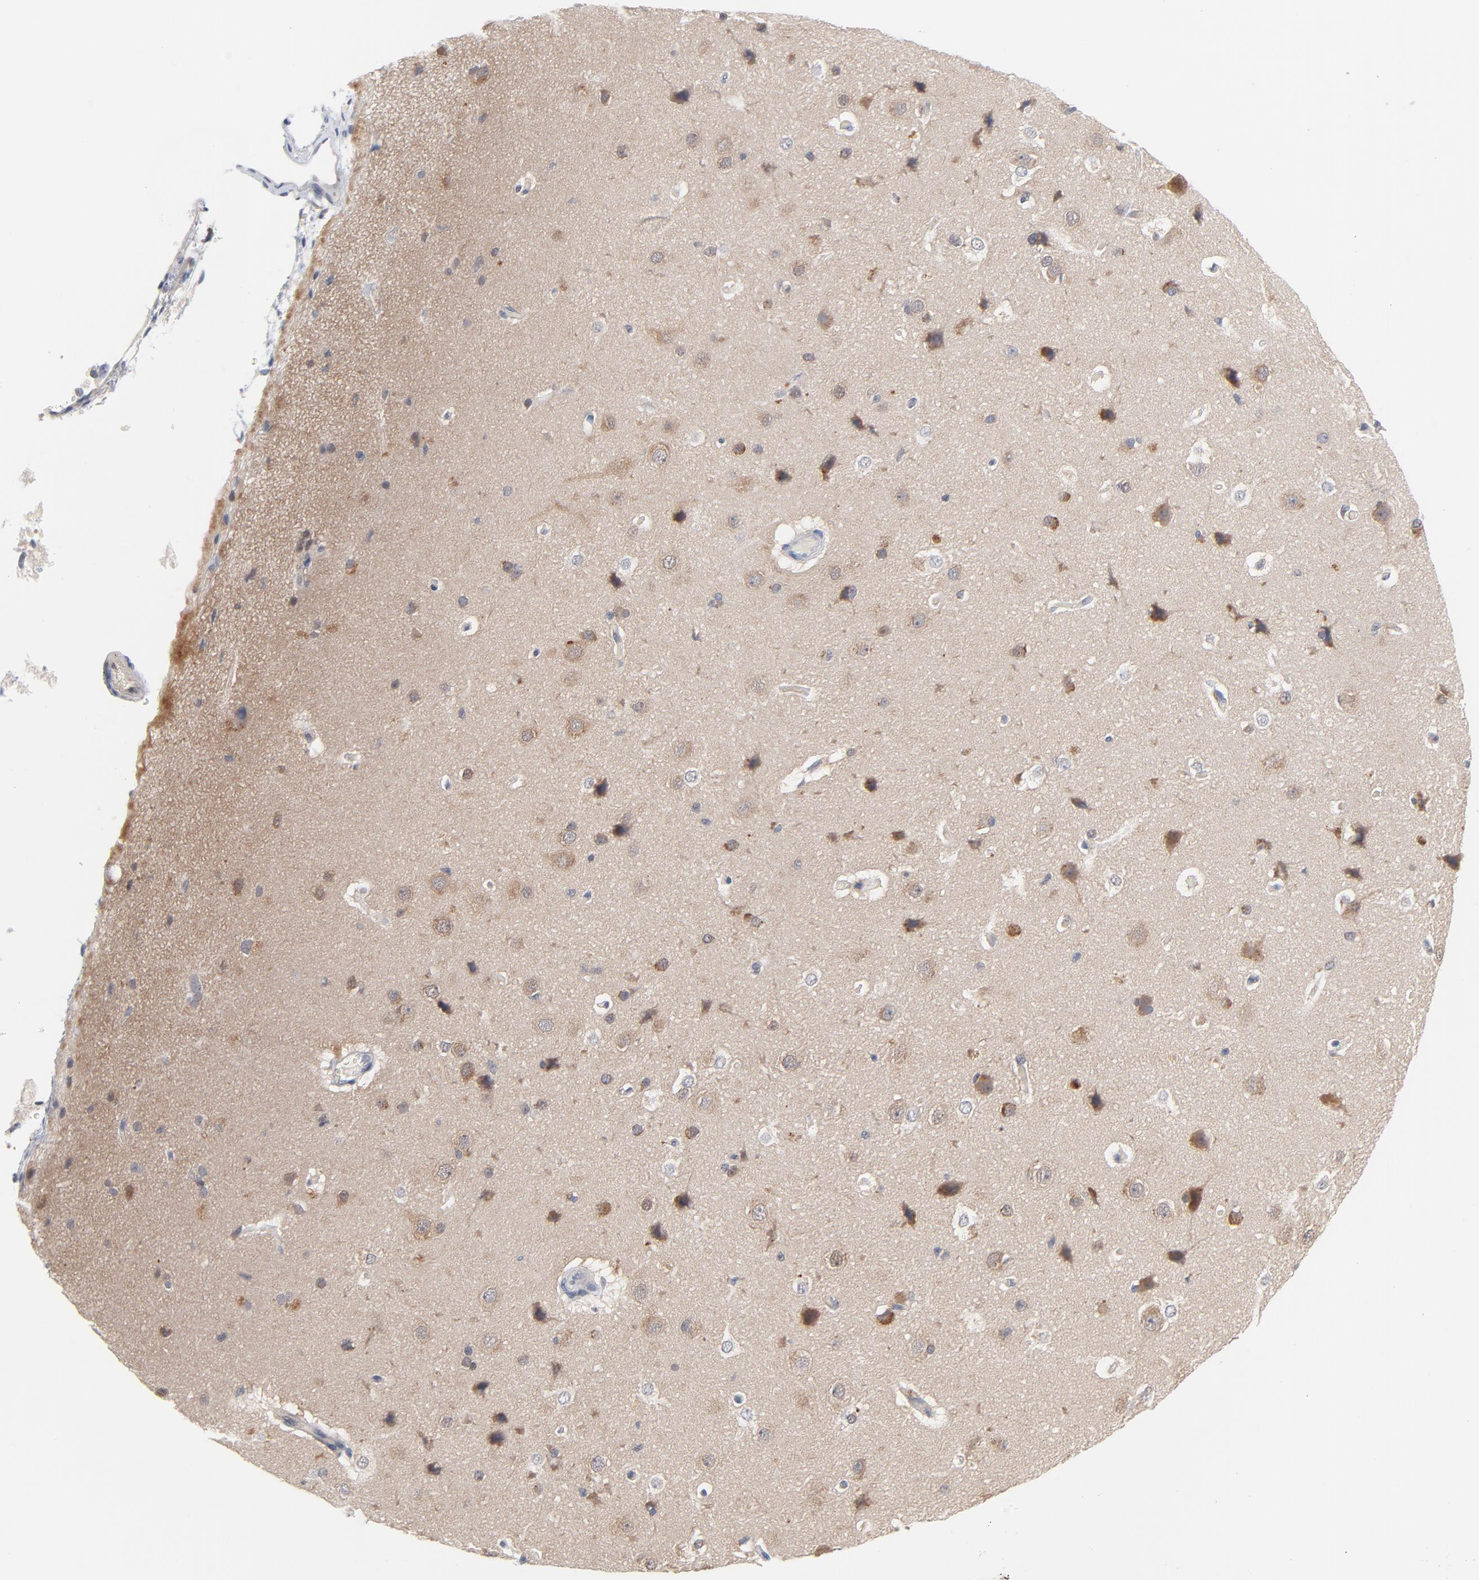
{"staining": {"intensity": "negative", "quantity": "none", "location": "none"}, "tissue": "cerebral cortex", "cell_type": "Endothelial cells", "image_type": "normal", "snomed": [{"axis": "morphology", "description": "Normal tissue, NOS"}, {"axis": "topography", "description": "Cerebral cortex"}], "caption": "Endothelial cells are negative for protein expression in benign human cerebral cortex. The staining is performed using DAB brown chromogen with nuclei counter-stained in using hematoxylin.", "gene": "UBL4A", "patient": {"sex": "female", "age": 45}}